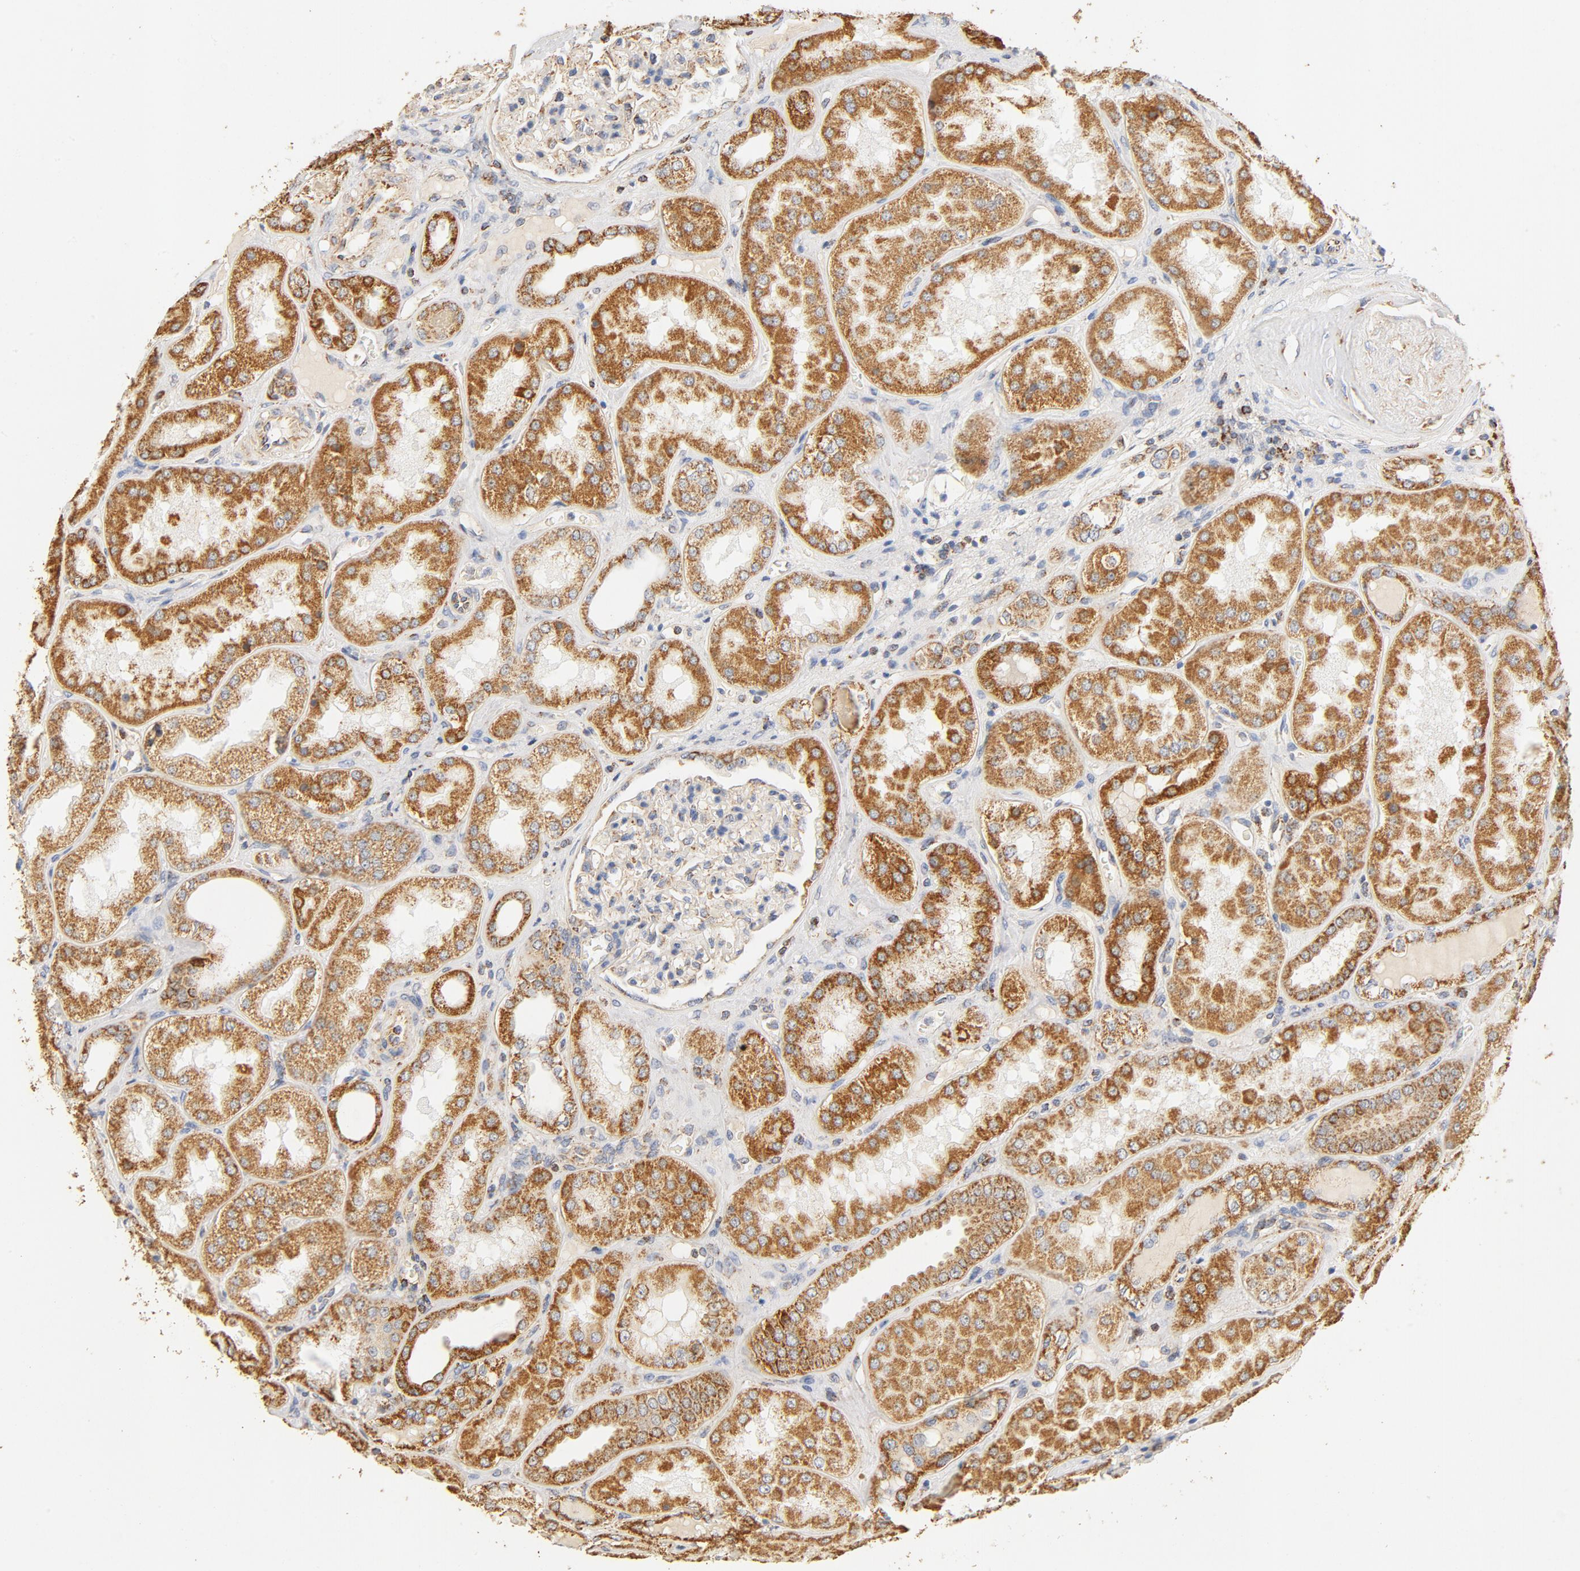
{"staining": {"intensity": "weak", "quantity": ">75%", "location": "cytoplasmic/membranous"}, "tissue": "kidney", "cell_type": "Cells in glomeruli", "image_type": "normal", "snomed": [{"axis": "morphology", "description": "Normal tissue, NOS"}, {"axis": "topography", "description": "Kidney"}], "caption": "Immunohistochemistry of unremarkable kidney shows low levels of weak cytoplasmic/membranous staining in about >75% of cells in glomeruli. (DAB (3,3'-diaminobenzidine) IHC, brown staining for protein, blue staining for nuclei).", "gene": "COX4I1", "patient": {"sex": "female", "age": 56}}